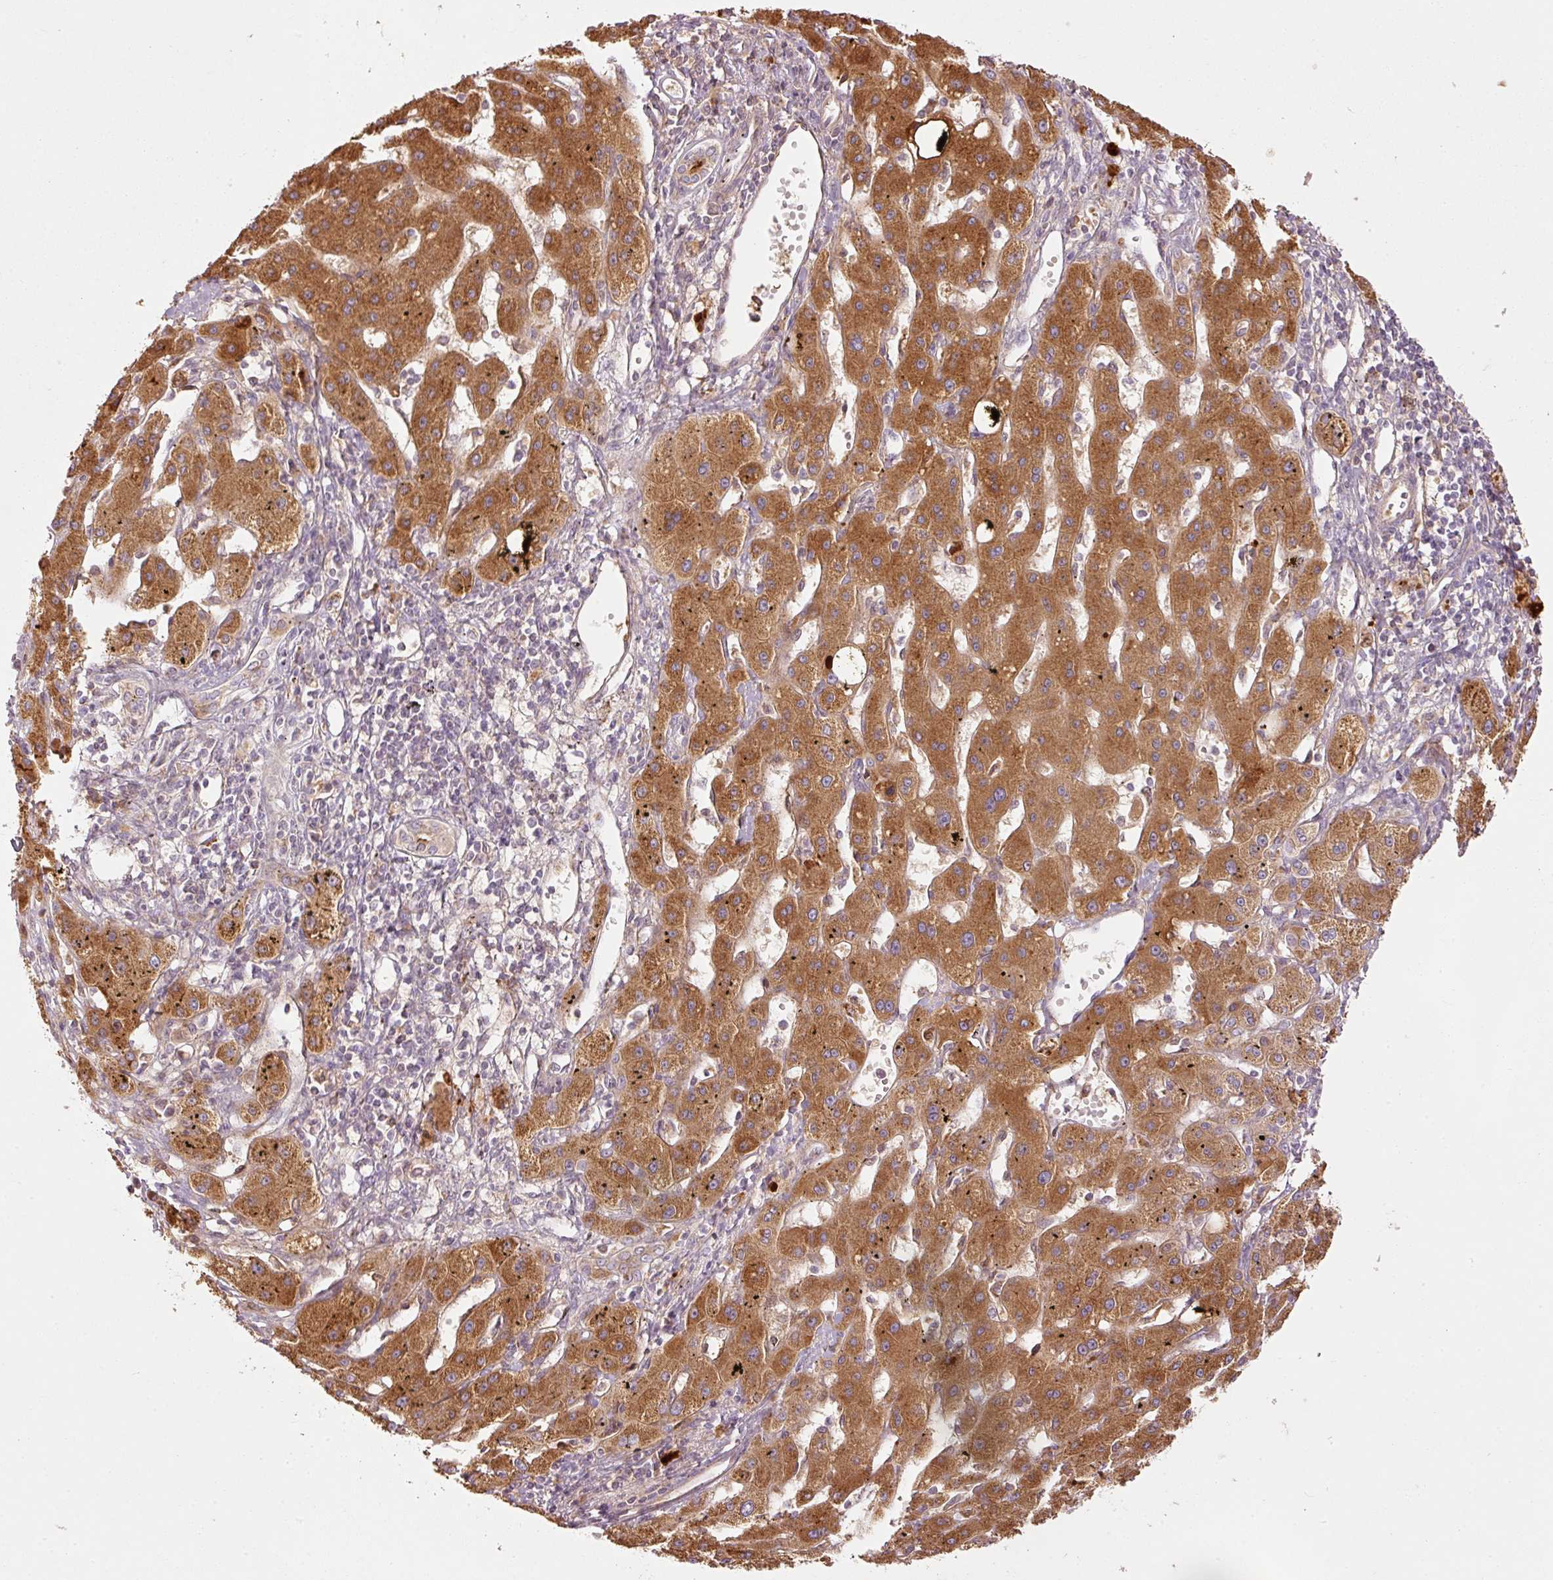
{"staining": {"intensity": "moderate", "quantity": ">75%", "location": "cytoplasmic/membranous"}, "tissue": "liver cancer", "cell_type": "Tumor cells", "image_type": "cancer", "snomed": [{"axis": "morphology", "description": "Carcinoma, Hepatocellular, NOS"}, {"axis": "topography", "description": "Liver"}], "caption": "A histopathology image of hepatocellular carcinoma (liver) stained for a protein reveals moderate cytoplasmic/membranous brown staining in tumor cells.", "gene": "SERPING1", "patient": {"sex": "male", "age": 72}}